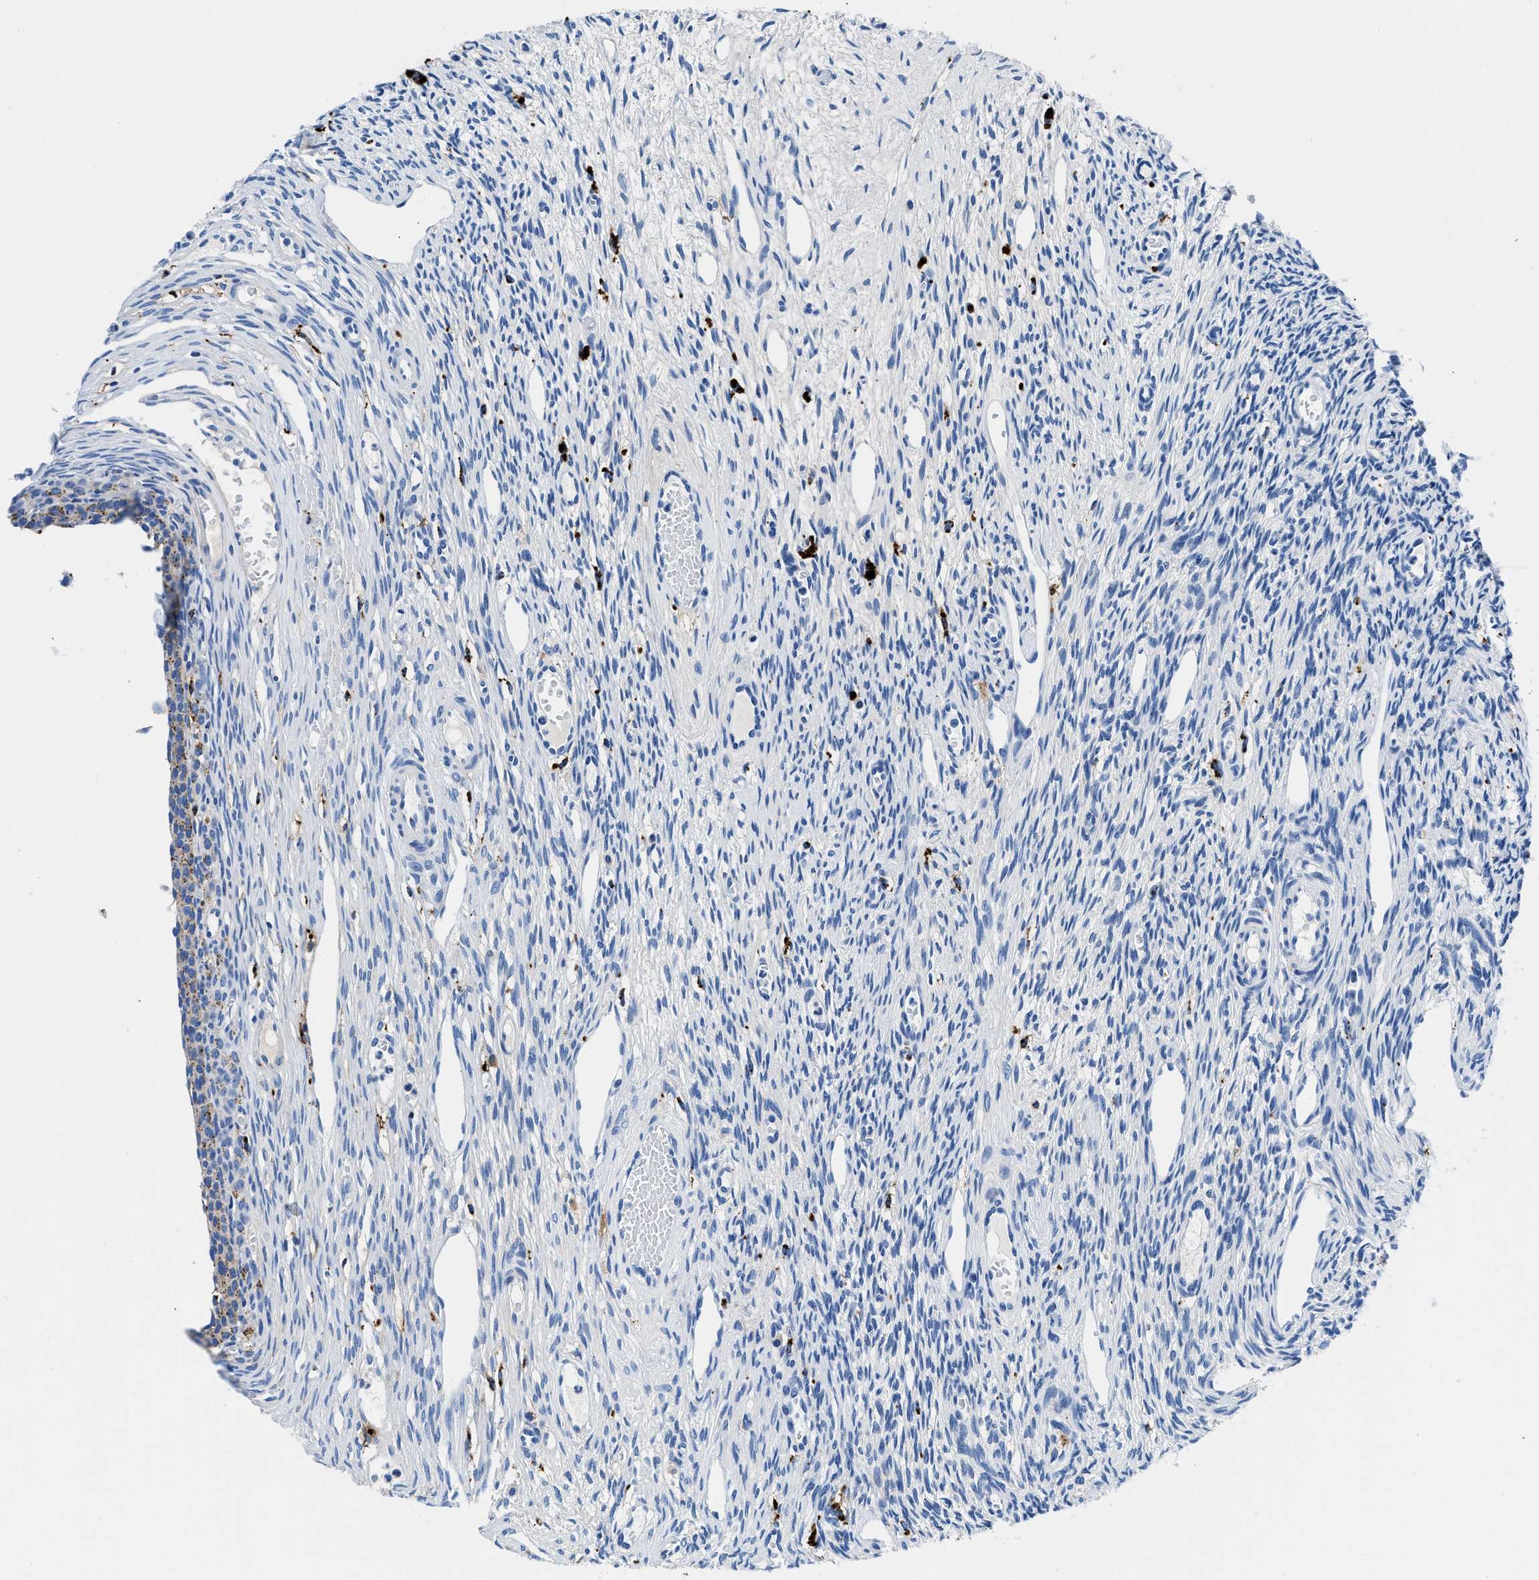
{"staining": {"intensity": "negative", "quantity": "none", "location": "none"}, "tissue": "ovary", "cell_type": "Follicle cells", "image_type": "normal", "snomed": [{"axis": "morphology", "description": "Normal tissue, NOS"}, {"axis": "topography", "description": "Ovary"}], "caption": "Human ovary stained for a protein using immunohistochemistry demonstrates no expression in follicle cells.", "gene": "OR14K1", "patient": {"sex": "female", "age": 33}}